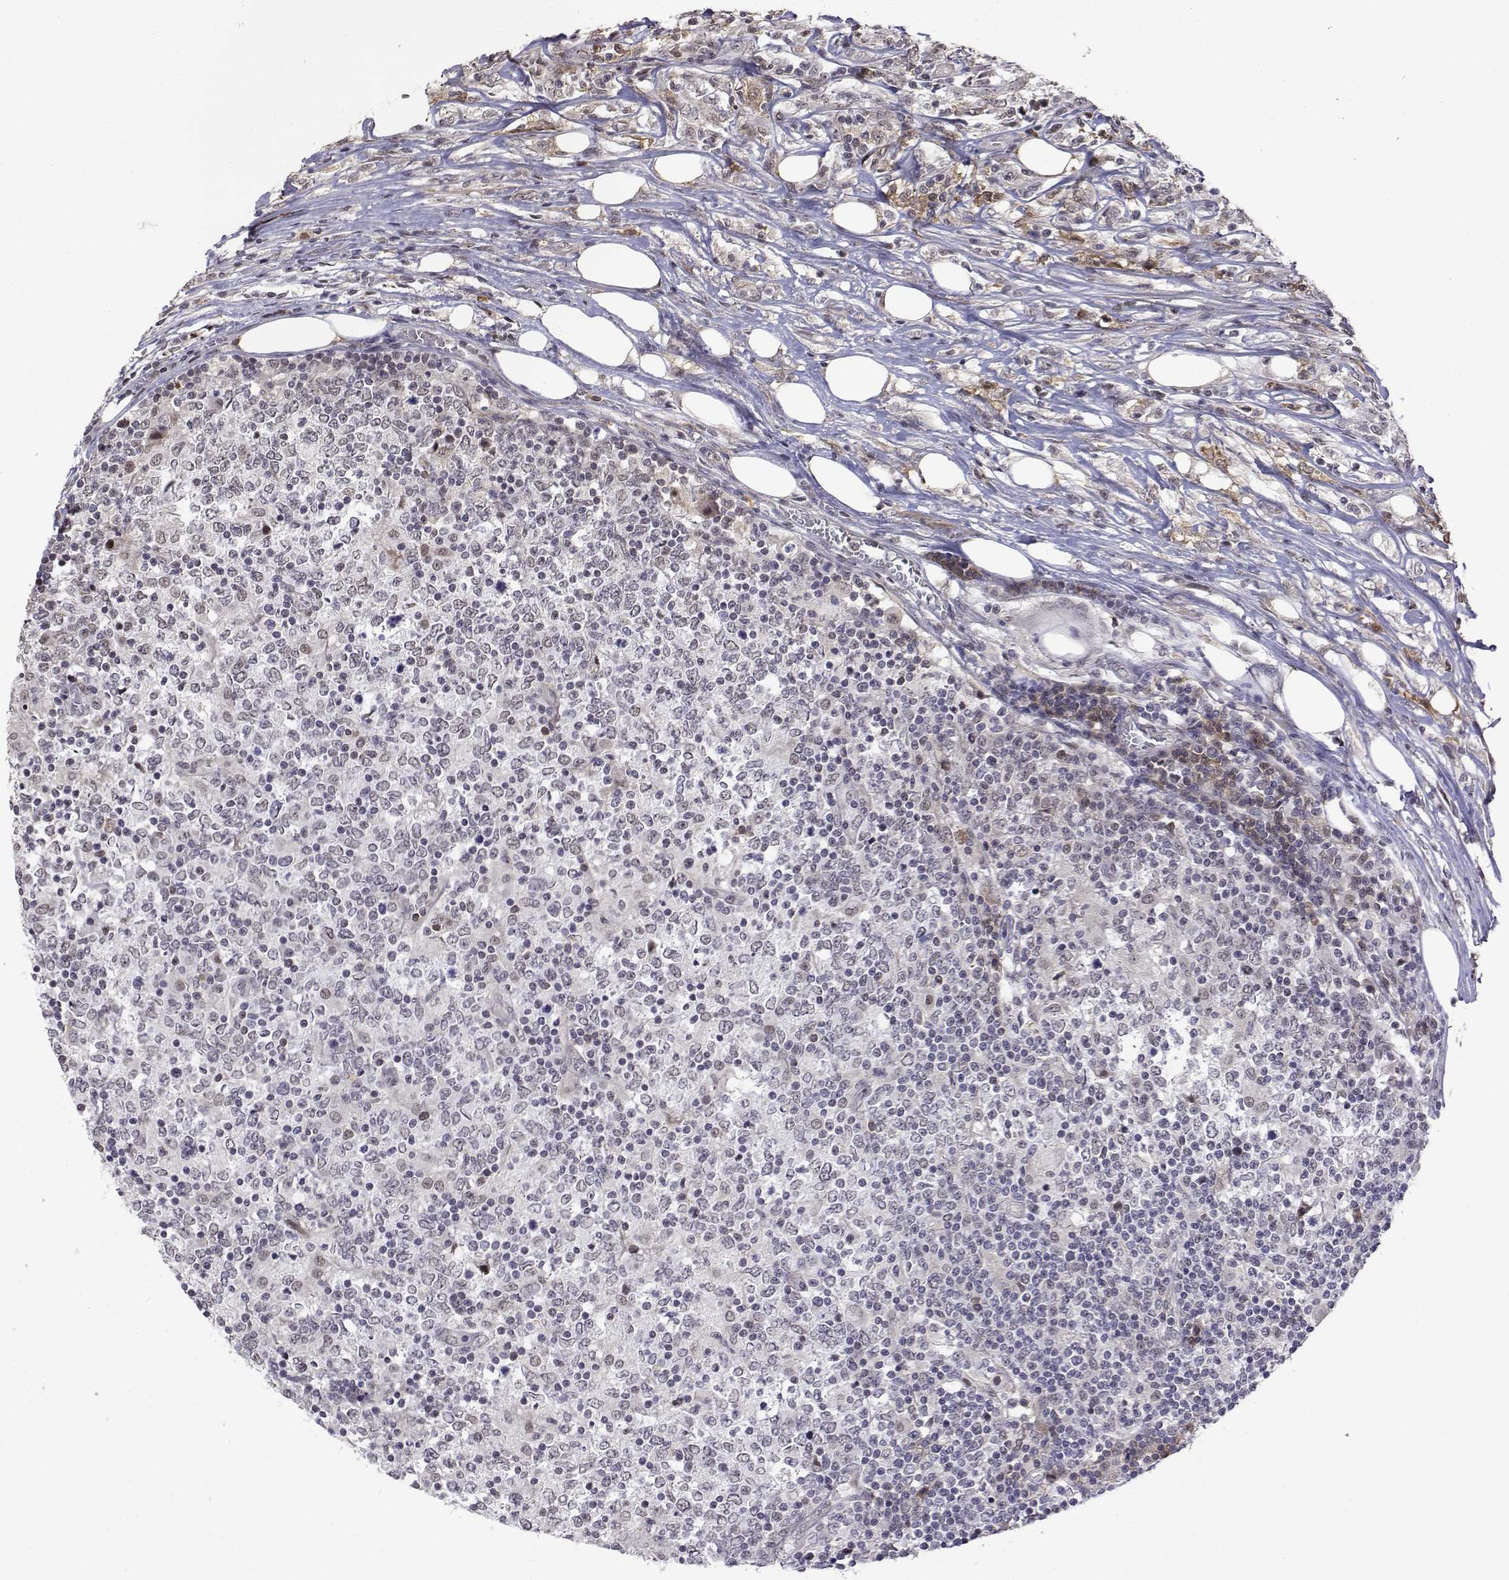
{"staining": {"intensity": "negative", "quantity": "none", "location": "none"}, "tissue": "lymphoma", "cell_type": "Tumor cells", "image_type": "cancer", "snomed": [{"axis": "morphology", "description": "Malignant lymphoma, non-Hodgkin's type, High grade"}, {"axis": "topography", "description": "Lymph node"}], "caption": "Malignant lymphoma, non-Hodgkin's type (high-grade) stained for a protein using IHC reveals no staining tumor cells.", "gene": "ITGA7", "patient": {"sex": "female", "age": 84}}